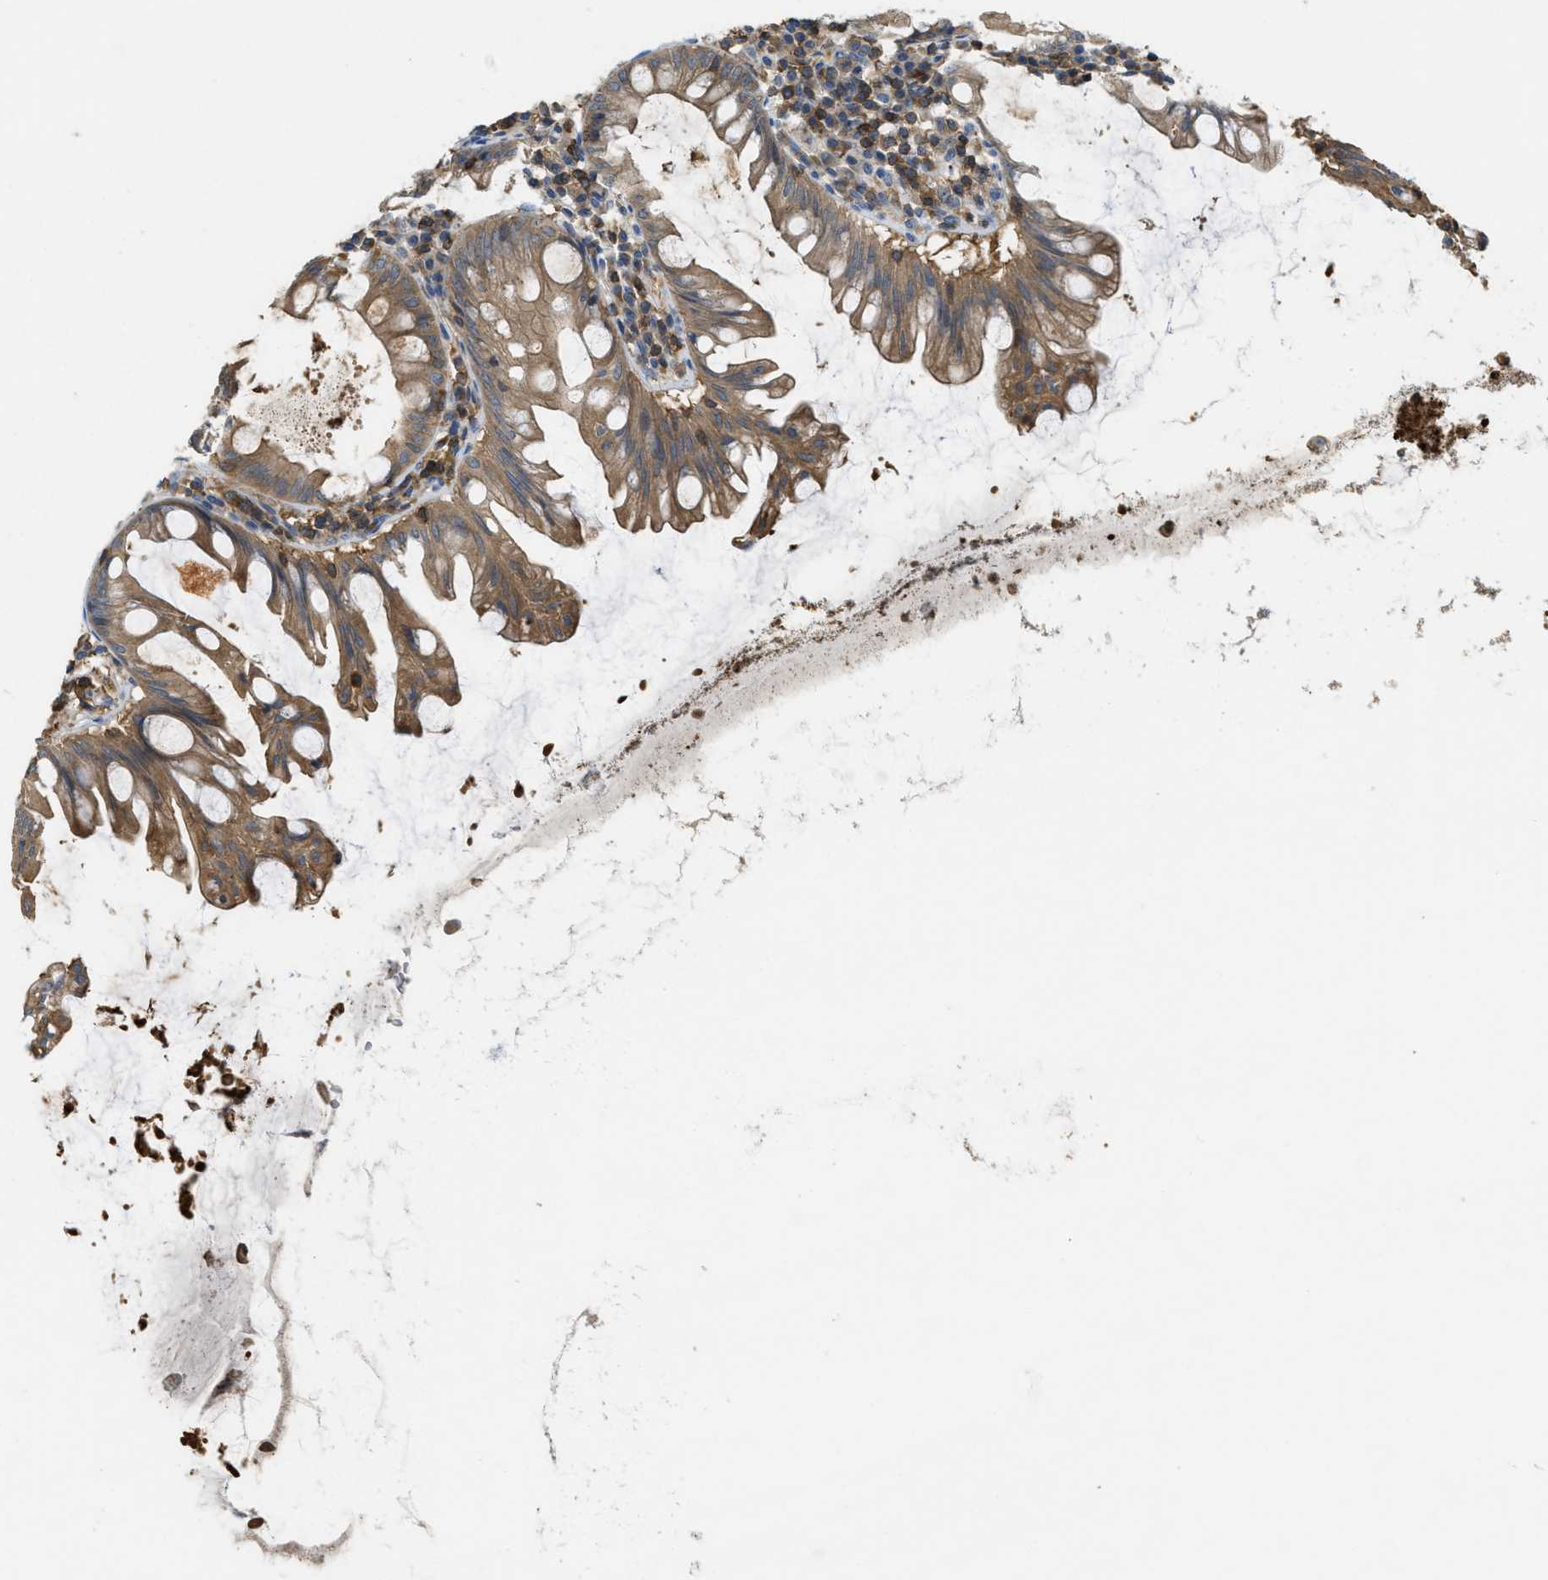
{"staining": {"intensity": "moderate", "quantity": ">75%", "location": "cytoplasmic/membranous"}, "tissue": "appendix", "cell_type": "Glandular cells", "image_type": "normal", "snomed": [{"axis": "morphology", "description": "Normal tissue, NOS"}, {"axis": "topography", "description": "Appendix"}], "caption": "Immunohistochemical staining of unremarkable human appendix shows moderate cytoplasmic/membranous protein expression in about >75% of glandular cells.", "gene": "GRIK2", "patient": {"sex": "male", "age": 56}}